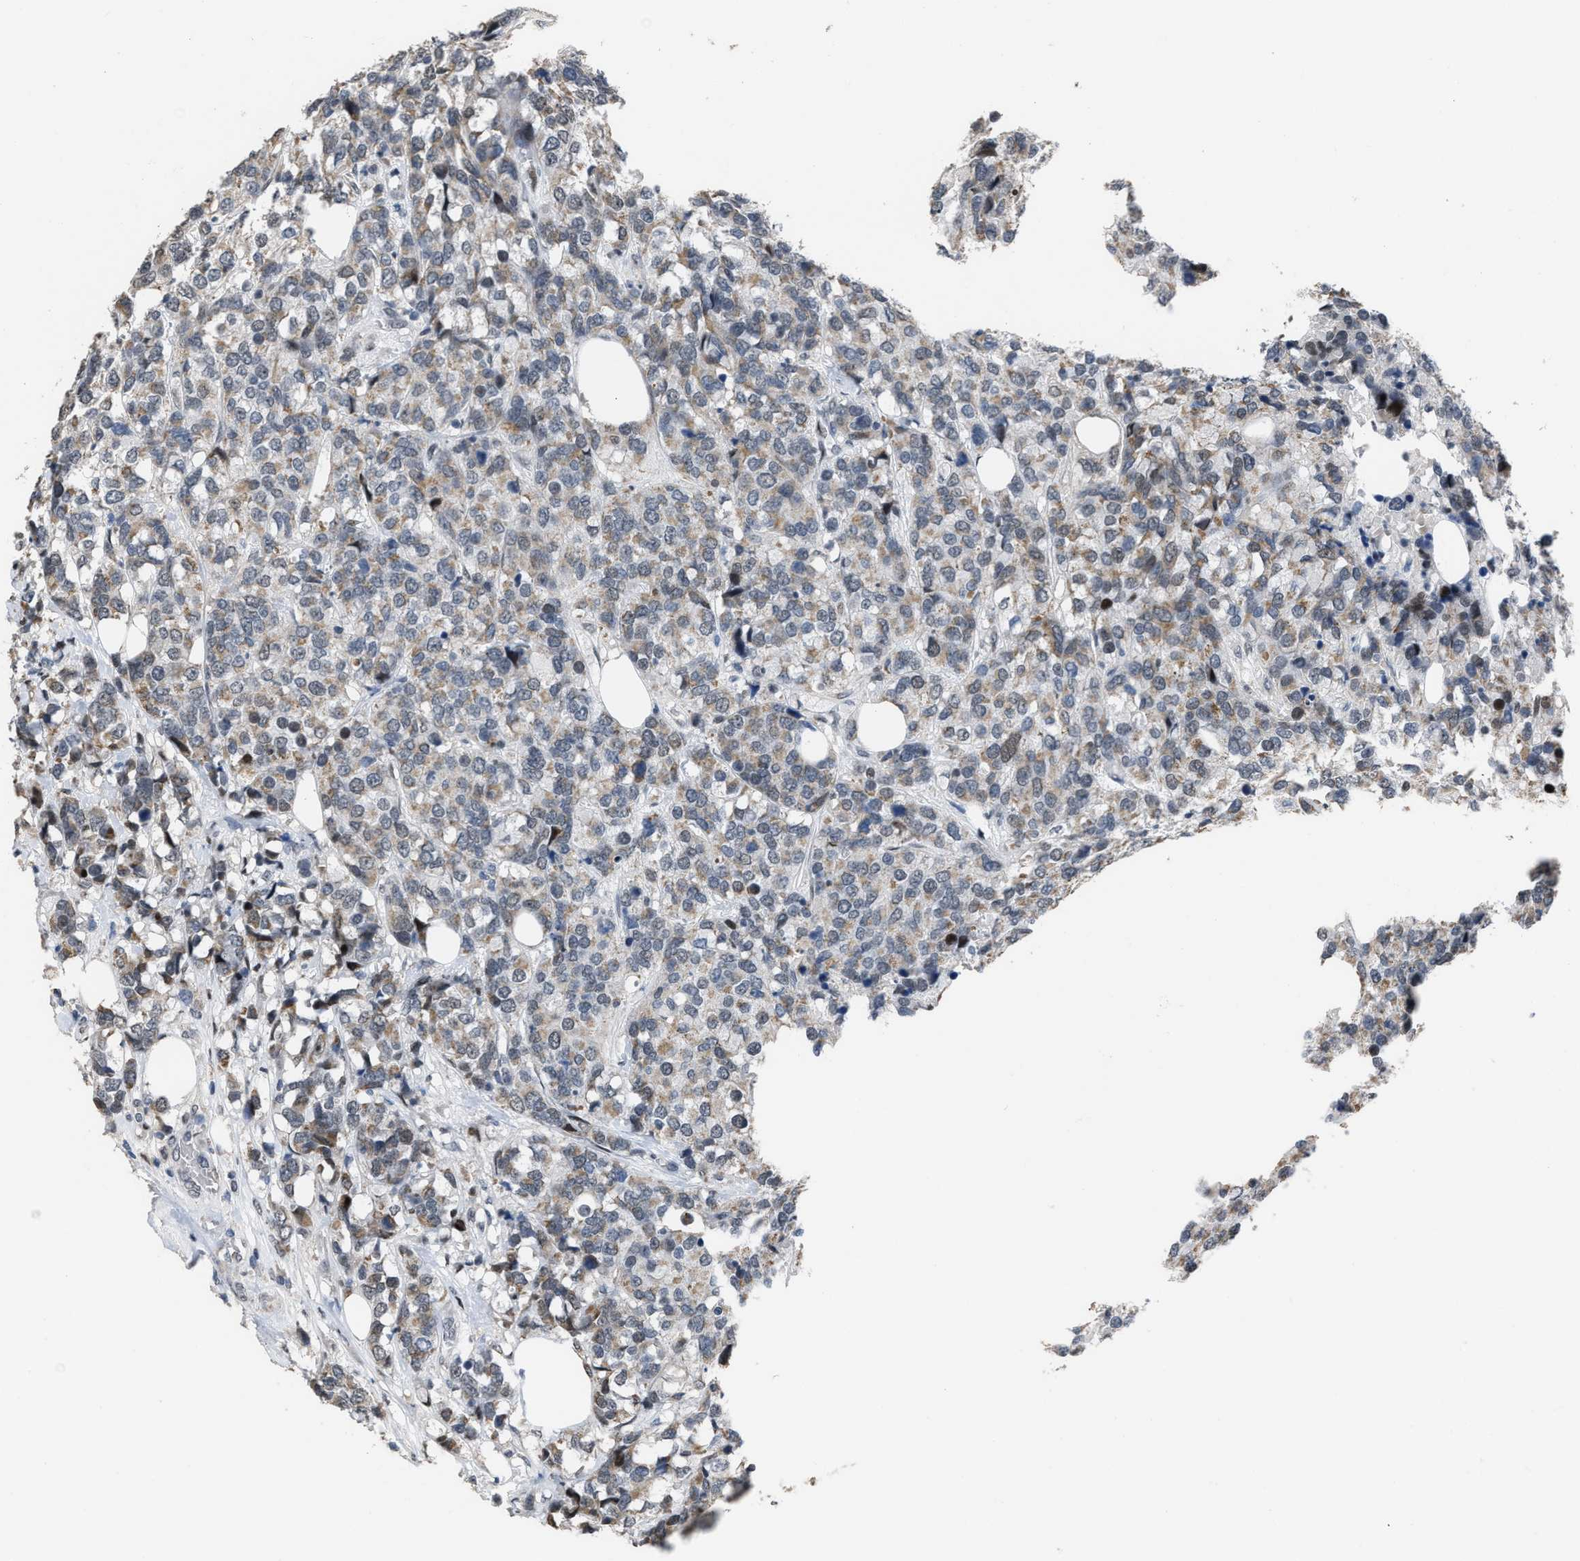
{"staining": {"intensity": "weak", "quantity": ">75%", "location": "cytoplasmic/membranous"}, "tissue": "breast cancer", "cell_type": "Tumor cells", "image_type": "cancer", "snomed": [{"axis": "morphology", "description": "Lobular carcinoma"}, {"axis": "topography", "description": "Breast"}], "caption": "Lobular carcinoma (breast) stained for a protein (brown) reveals weak cytoplasmic/membranous positive positivity in approximately >75% of tumor cells.", "gene": "SETDB1", "patient": {"sex": "female", "age": 59}}